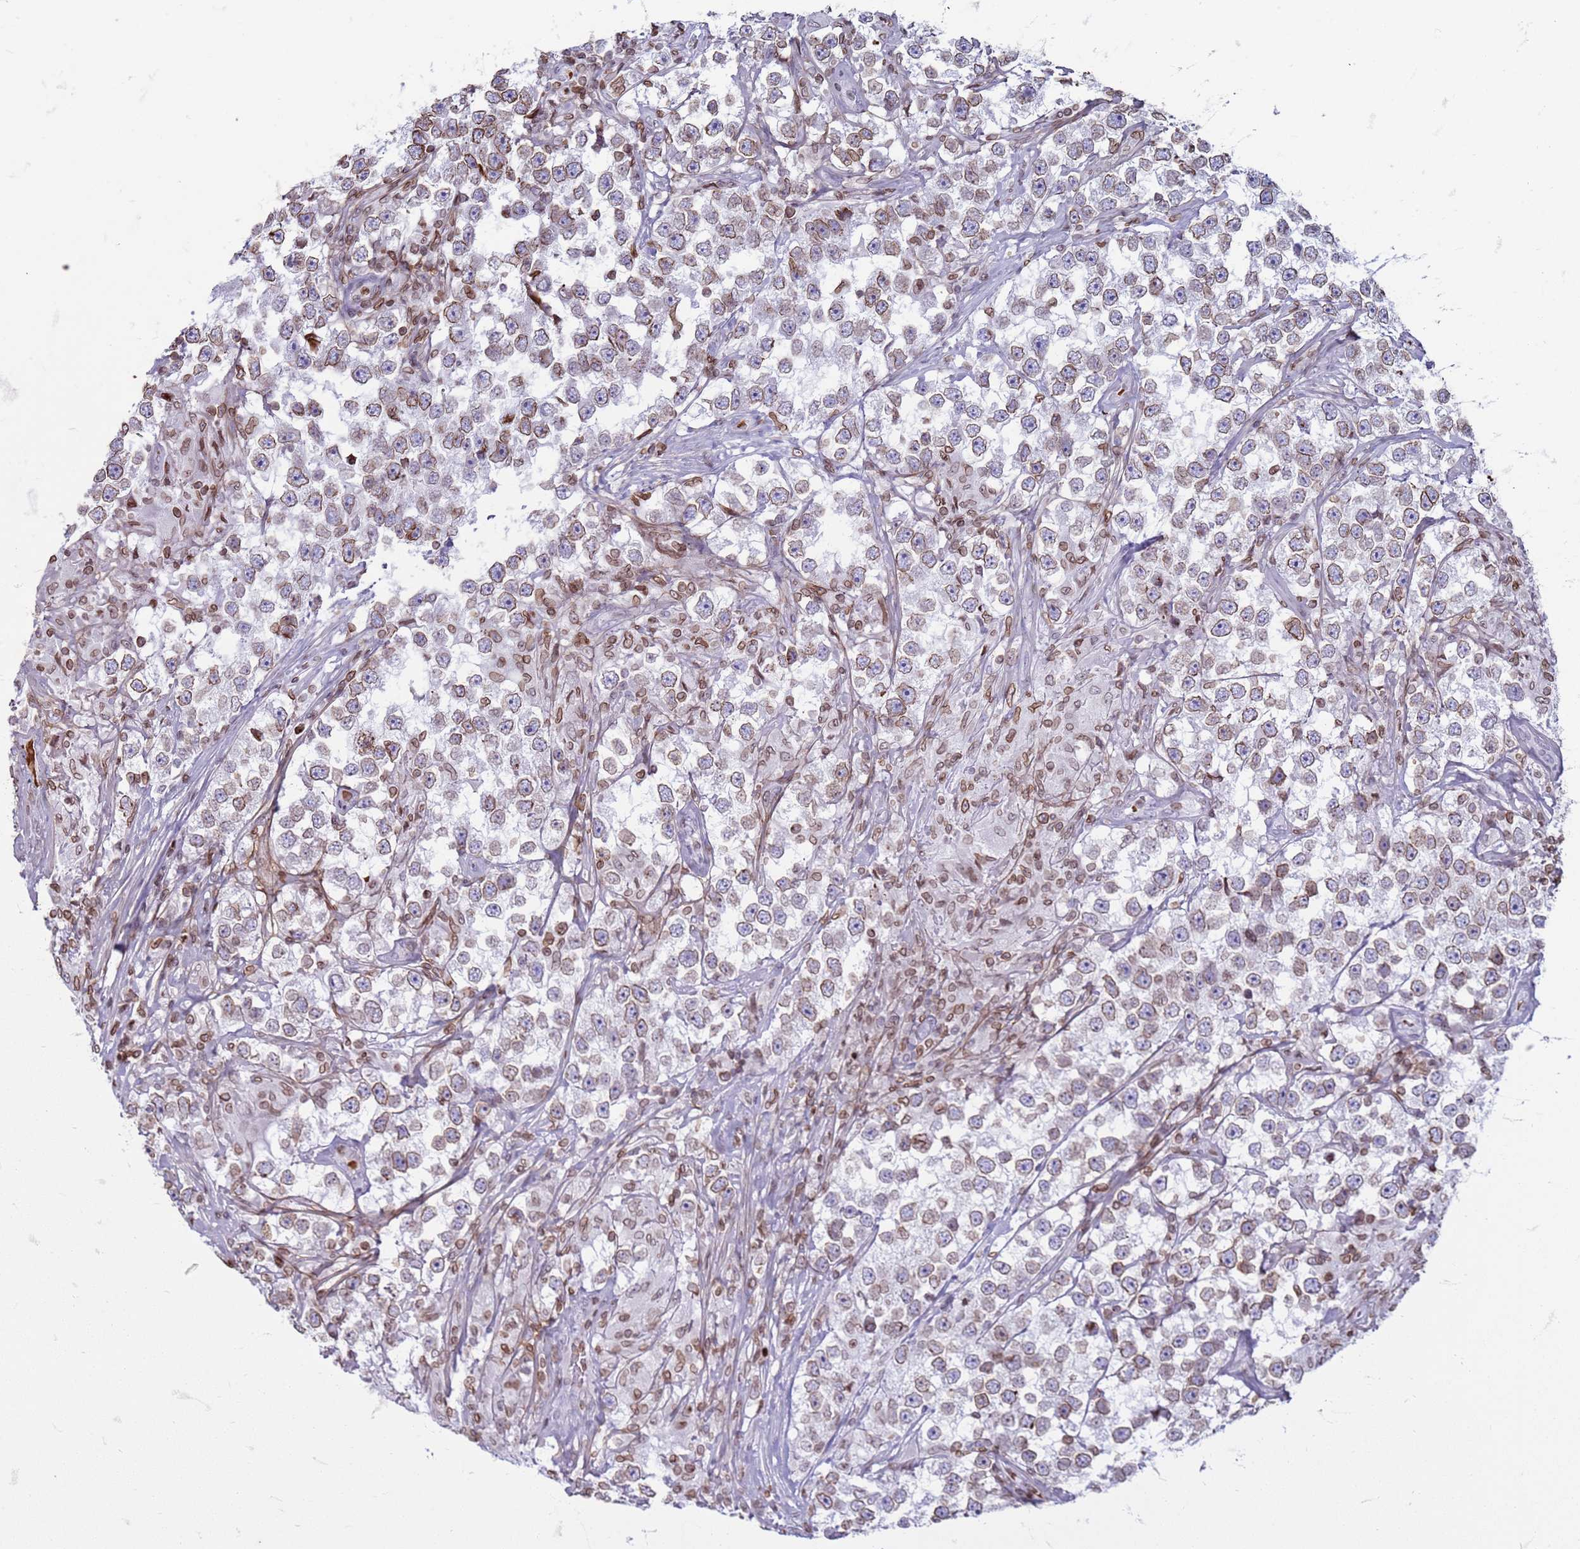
{"staining": {"intensity": "moderate", "quantity": "25%-75%", "location": "cytoplasmic/membranous,nuclear"}, "tissue": "testis cancer", "cell_type": "Tumor cells", "image_type": "cancer", "snomed": [{"axis": "morphology", "description": "Seminoma, NOS"}, {"axis": "topography", "description": "Testis"}], "caption": "Protein expression analysis of testis cancer (seminoma) exhibits moderate cytoplasmic/membranous and nuclear staining in approximately 25%-75% of tumor cells.", "gene": "METTL25B", "patient": {"sex": "male", "age": 46}}